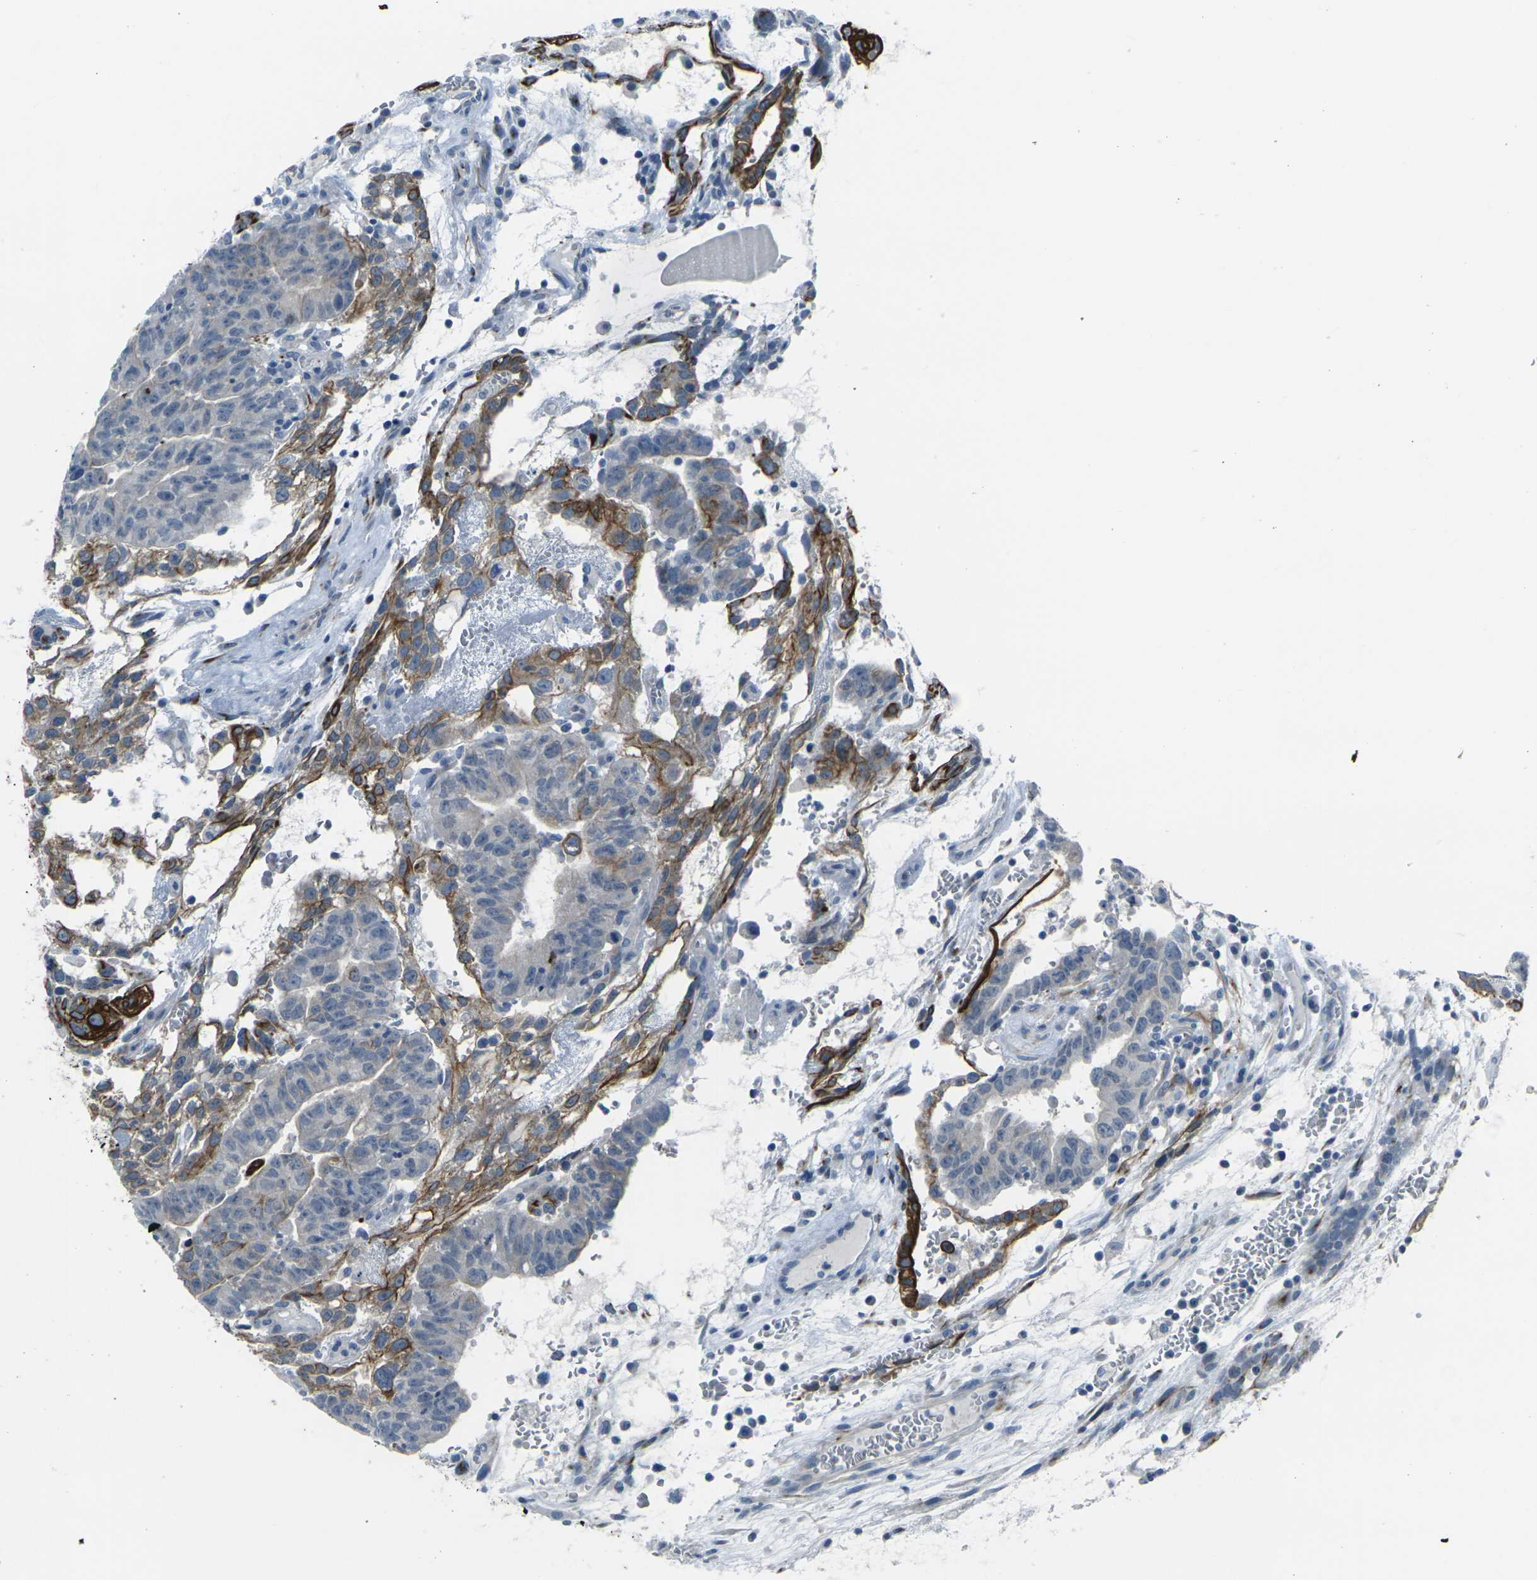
{"staining": {"intensity": "strong", "quantity": "<25%", "location": "cytoplasmic/membranous"}, "tissue": "testis cancer", "cell_type": "Tumor cells", "image_type": "cancer", "snomed": [{"axis": "morphology", "description": "Seminoma, NOS"}, {"axis": "morphology", "description": "Carcinoma, Embryonal, NOS"}, {"axis": "topography", "description": "Testis"}], "caption": "Approximately <25% of tumor cells in seminoma (testis) exhibit strong cytoplasmic/membranous protein staining as visualized by brown immunohistochemical staining.", "gene": "ANKRD46", "patient": {"sex": "male", "age": 52}}